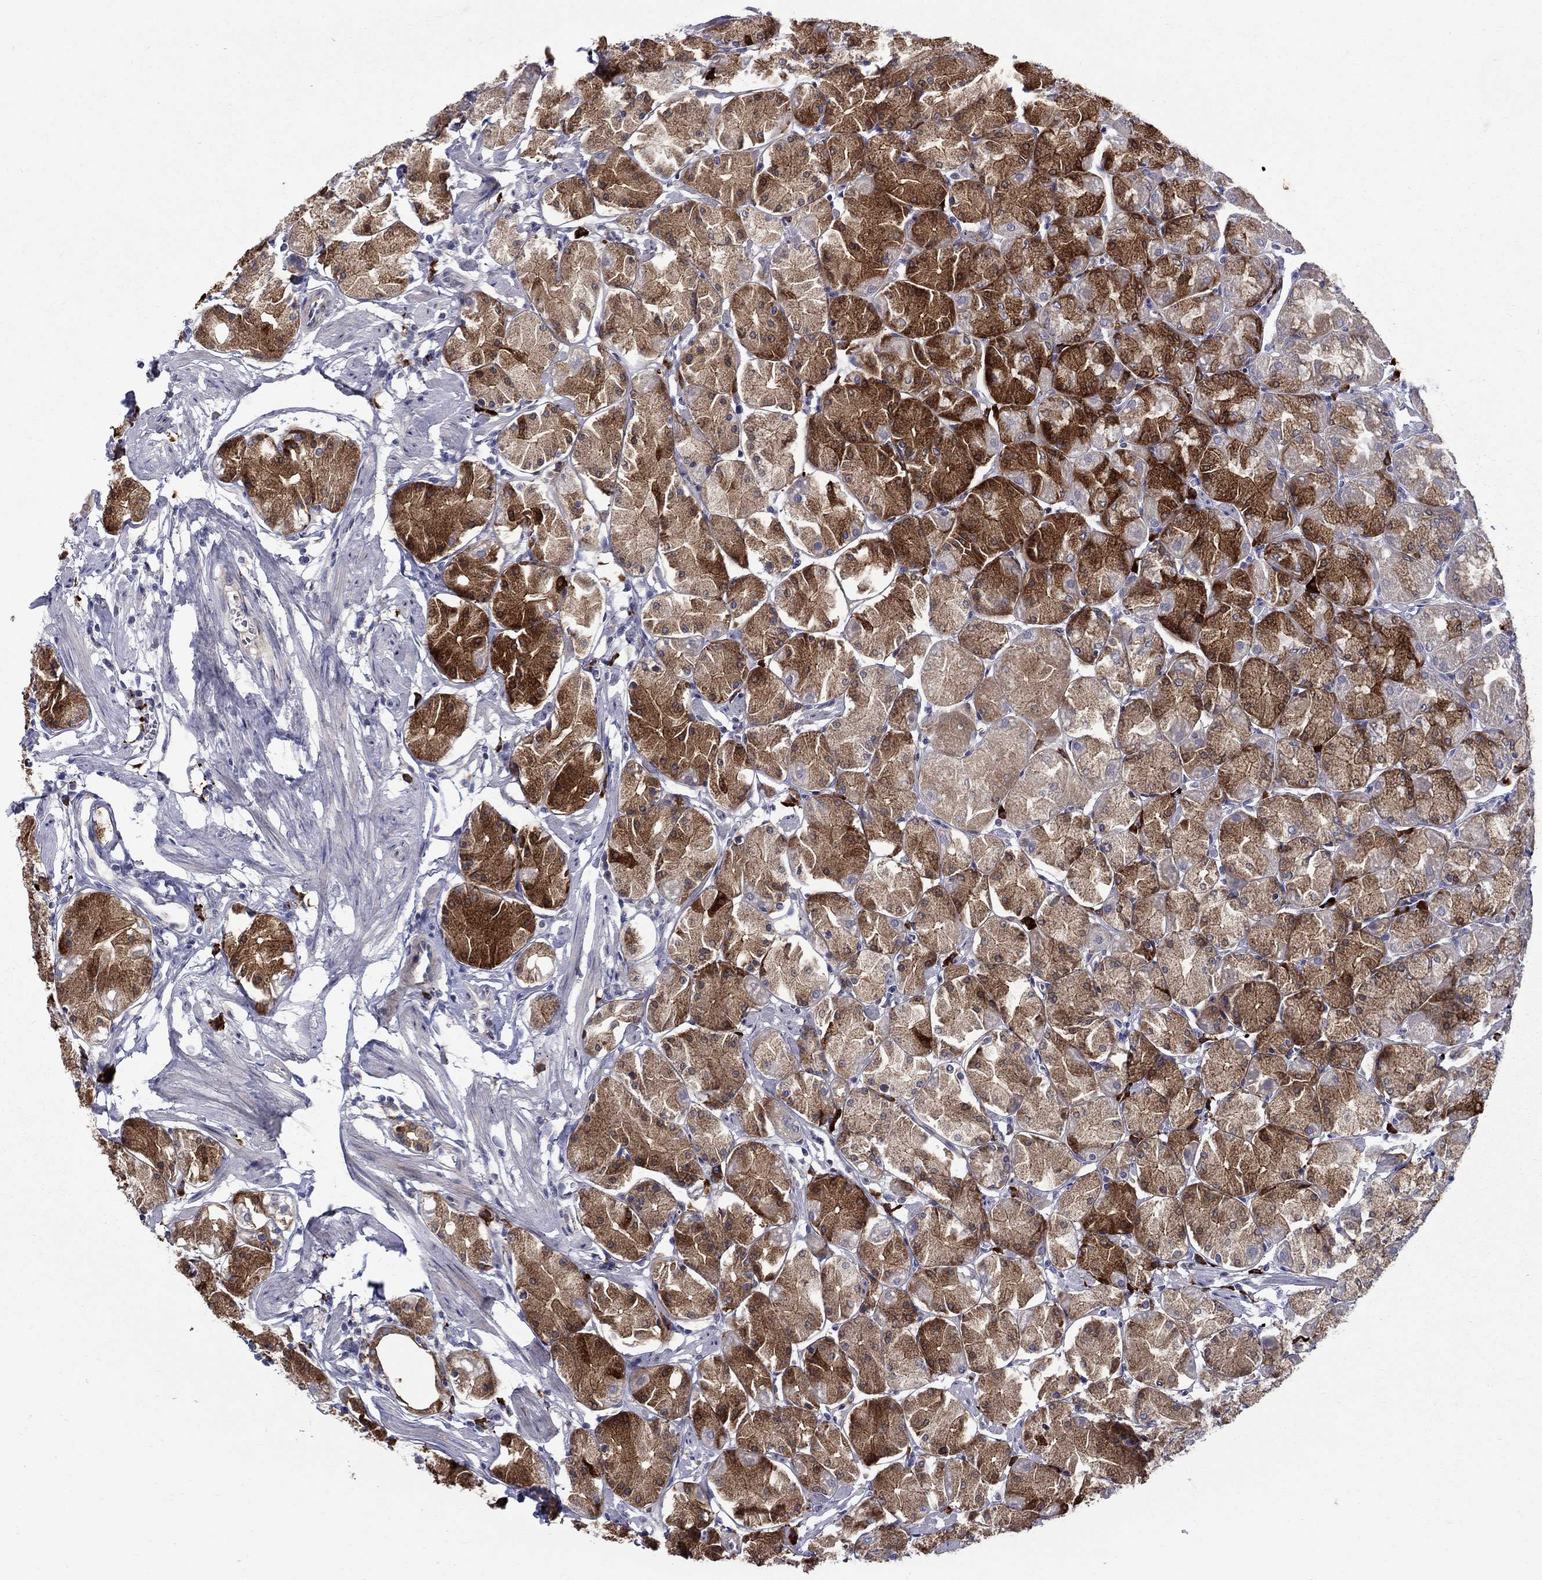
{"staining": {"intensity": "strong", "quantity": "25%-75%", "location": "cytoplasmic/membranous"}, "tissue": "stomach", "cell_type": "Glandular cells", "image_type": "normal", "snomed": [{"axis": "morphology", "description": "Normal tissue, NOS"}, {"axis": "topography", "description": "Stomach, upper"}], "caption": "This image exhibits benign stomach stained with IHC to label a protein in brown. The cytoplasmic/membranous of glandular cells show strong positivity for the protein. Nuclei are counter-stained blue.", "gene": "ASNS", "patient": {"sex": "male", "age": 60}}